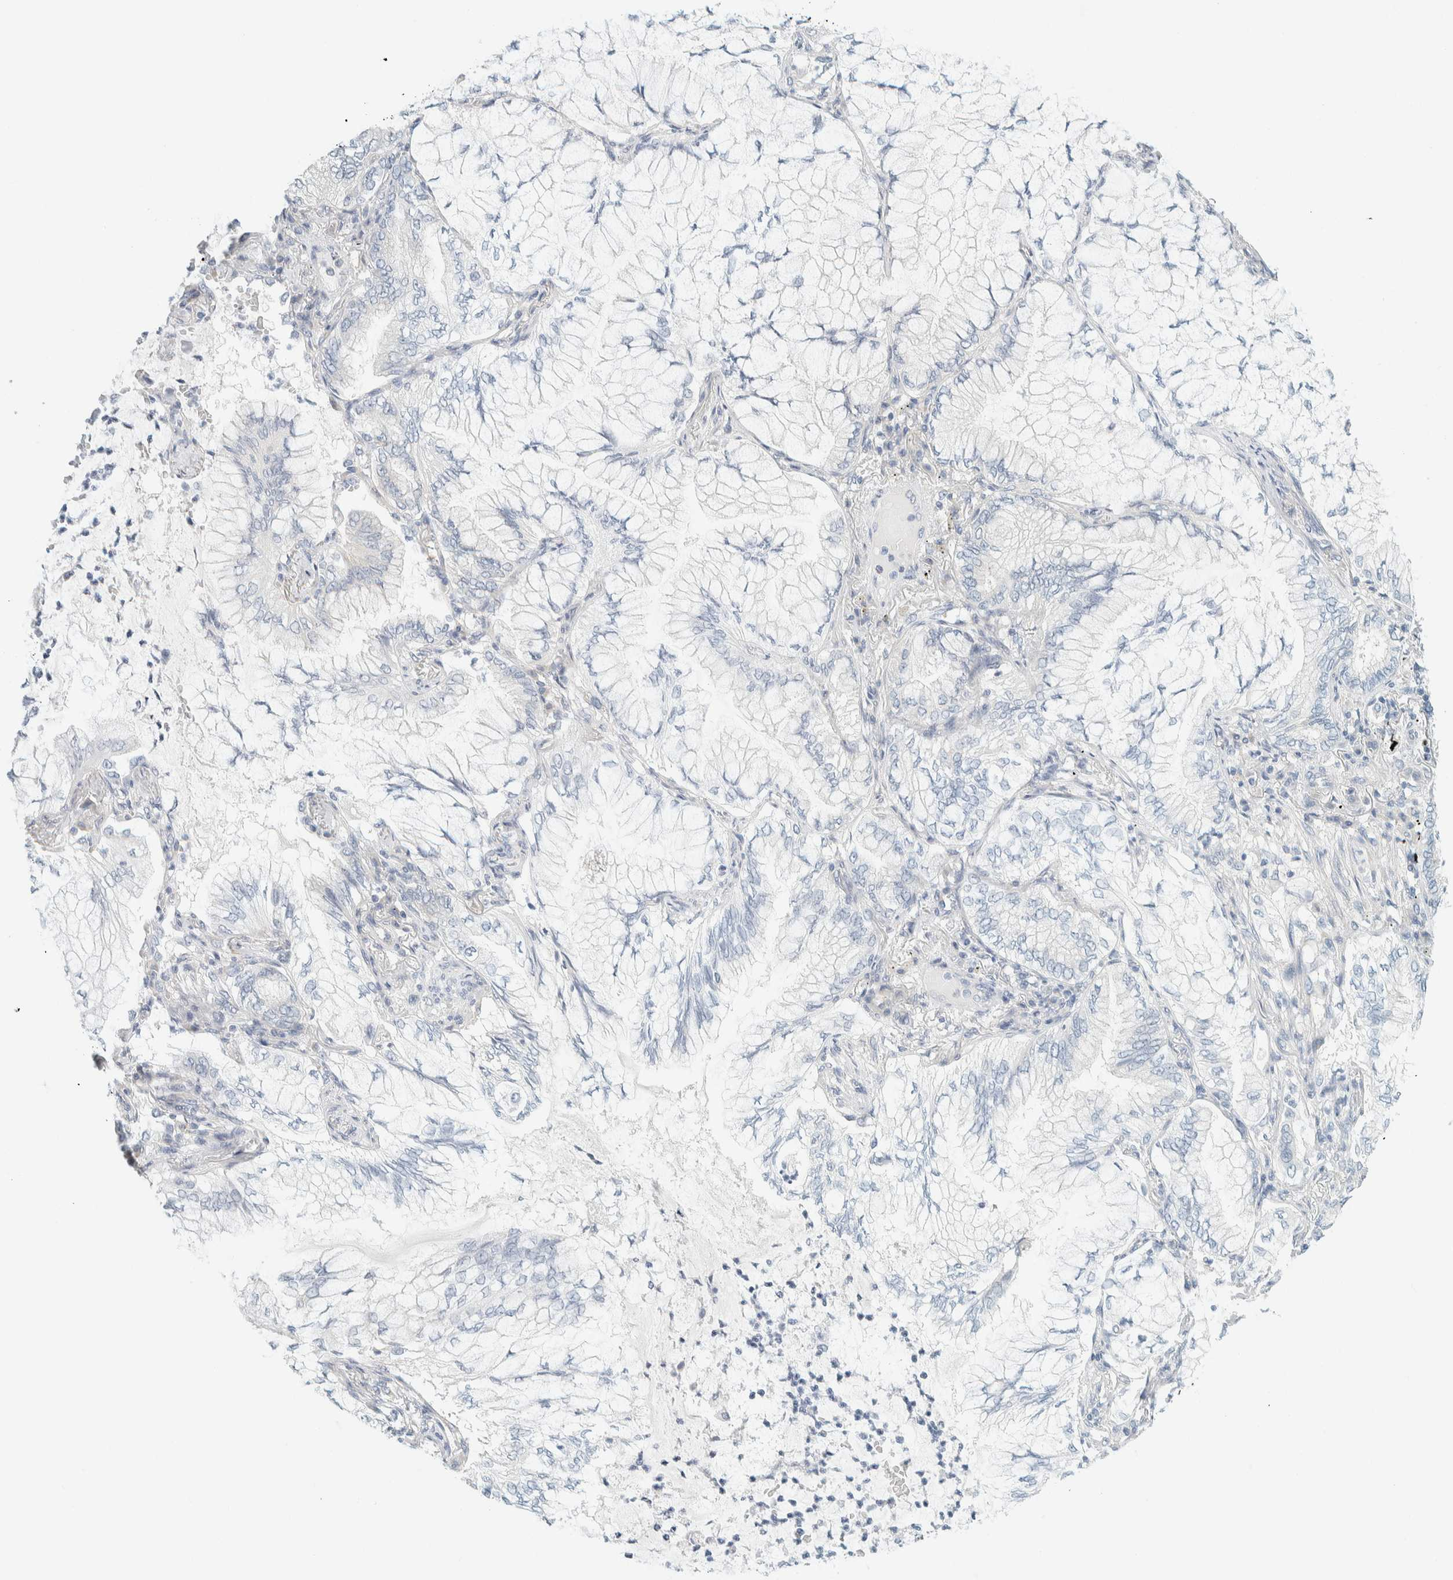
{"staining": {"intensity": "negative", "quantity": "none", "location": "none"}, "tissue": "lung cancer", "cell_type": "Tumor cells", "image_type": "cancer", "snomed": [{"axis": "morphology", "description": "Adenocarcinoma, NOS"}, {"axis": "topography", "description": "Lung"}], "caption": "This is a histopathology image of immunohistochemistry staining of adenocarcinoma (lung), which shows no expression in tumor cells.", "gene": "PTGES3L-AARSD1", "patient": {"sex": "female", "age": 70}}